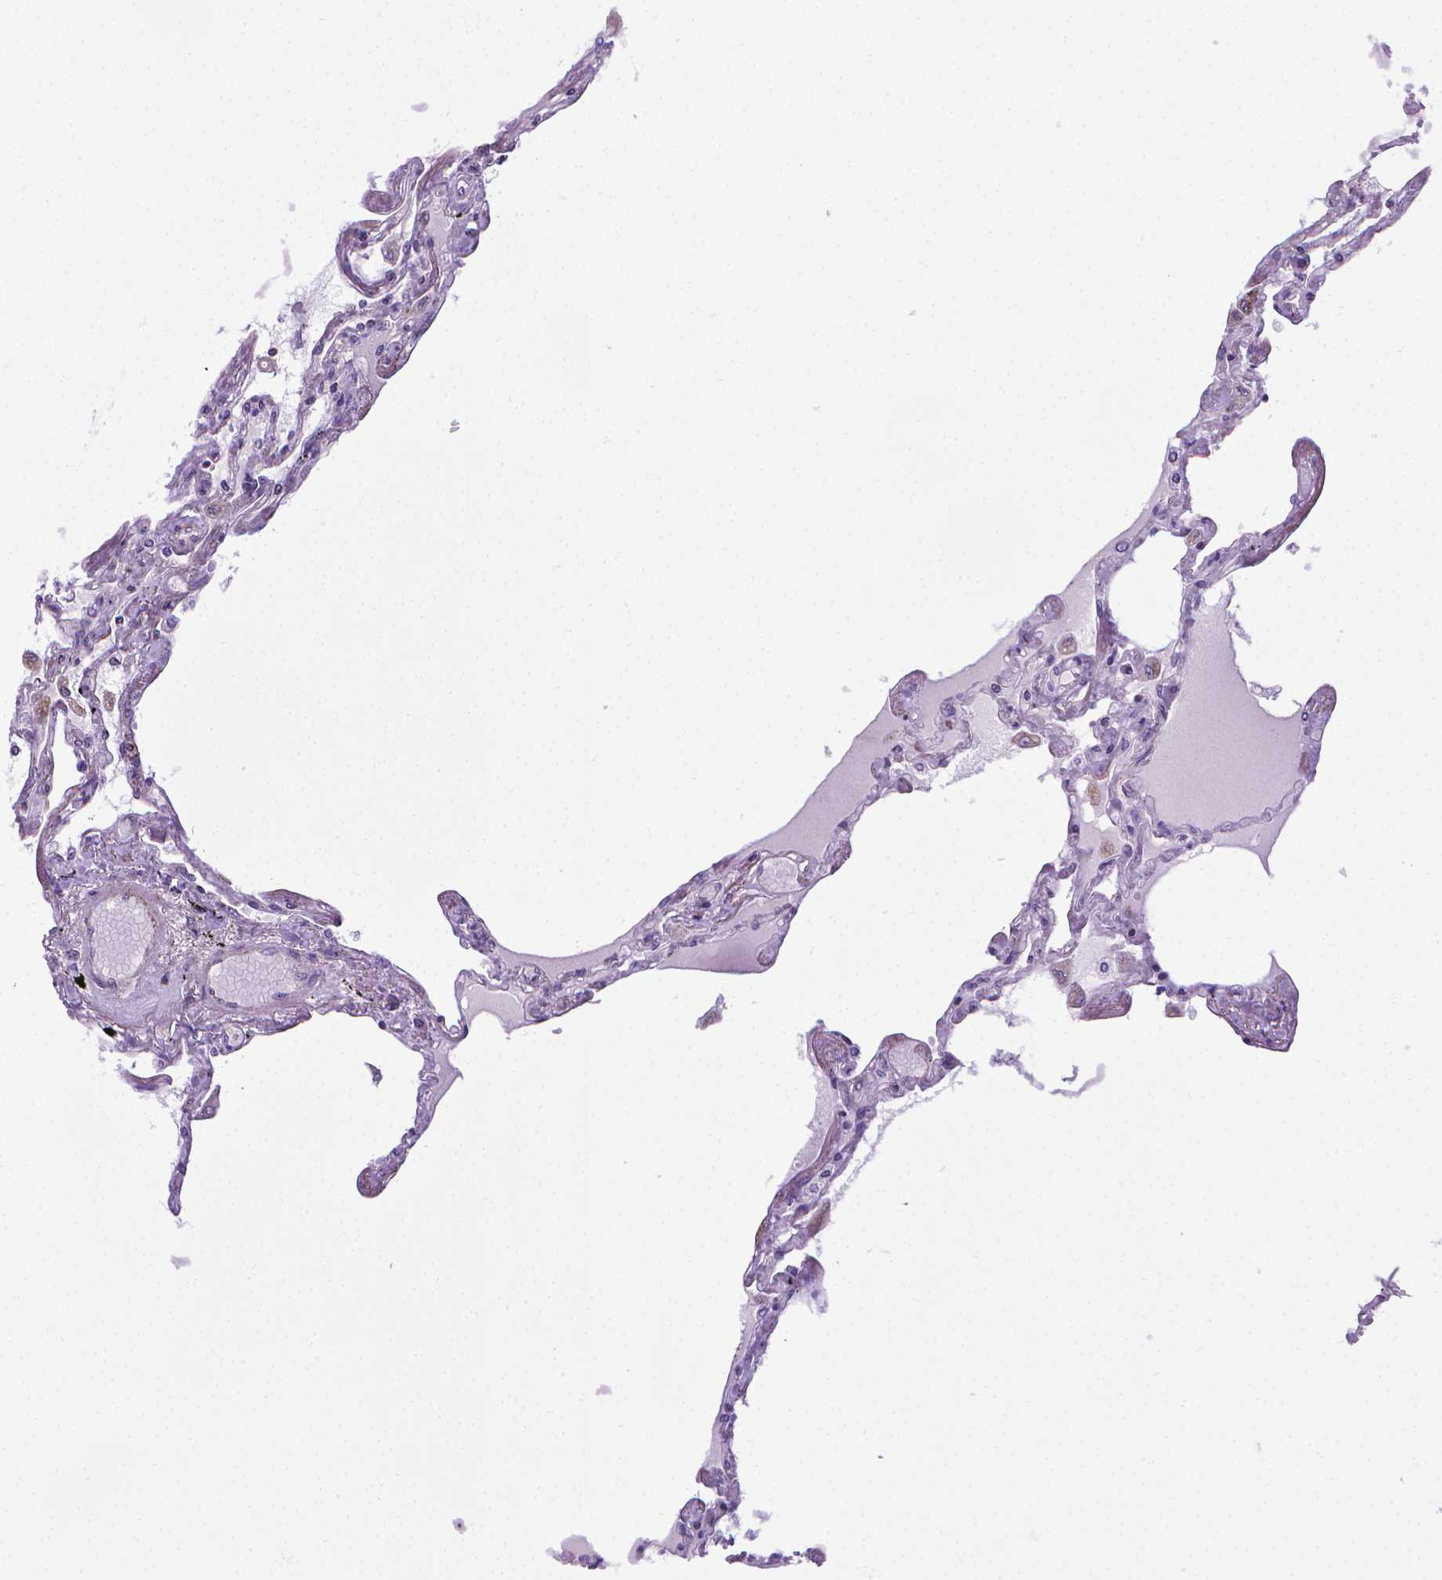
{"staining": {"intensity": "negative", "quantity": "none", "location": "none"}, "tissue": "lung", "cell_type": "Alveolar cells", "image_type": "normal", "snomed": [{"axis": "morphology", "description": "Normal tissue, NOS"}, {"axis": "morphology", "description": "Adenocarcinoma, NOS"}, {"axis": "topography", "description": "Cartilage tissue"}, {"axis": "topography", "description": "Lung"}], "caption": "Immunohistochemistry of unremarkable lung exhibits no expression in alveolar cells.", "gene": "POU3F3", "patient": {"sex": "female", "age": 67}}